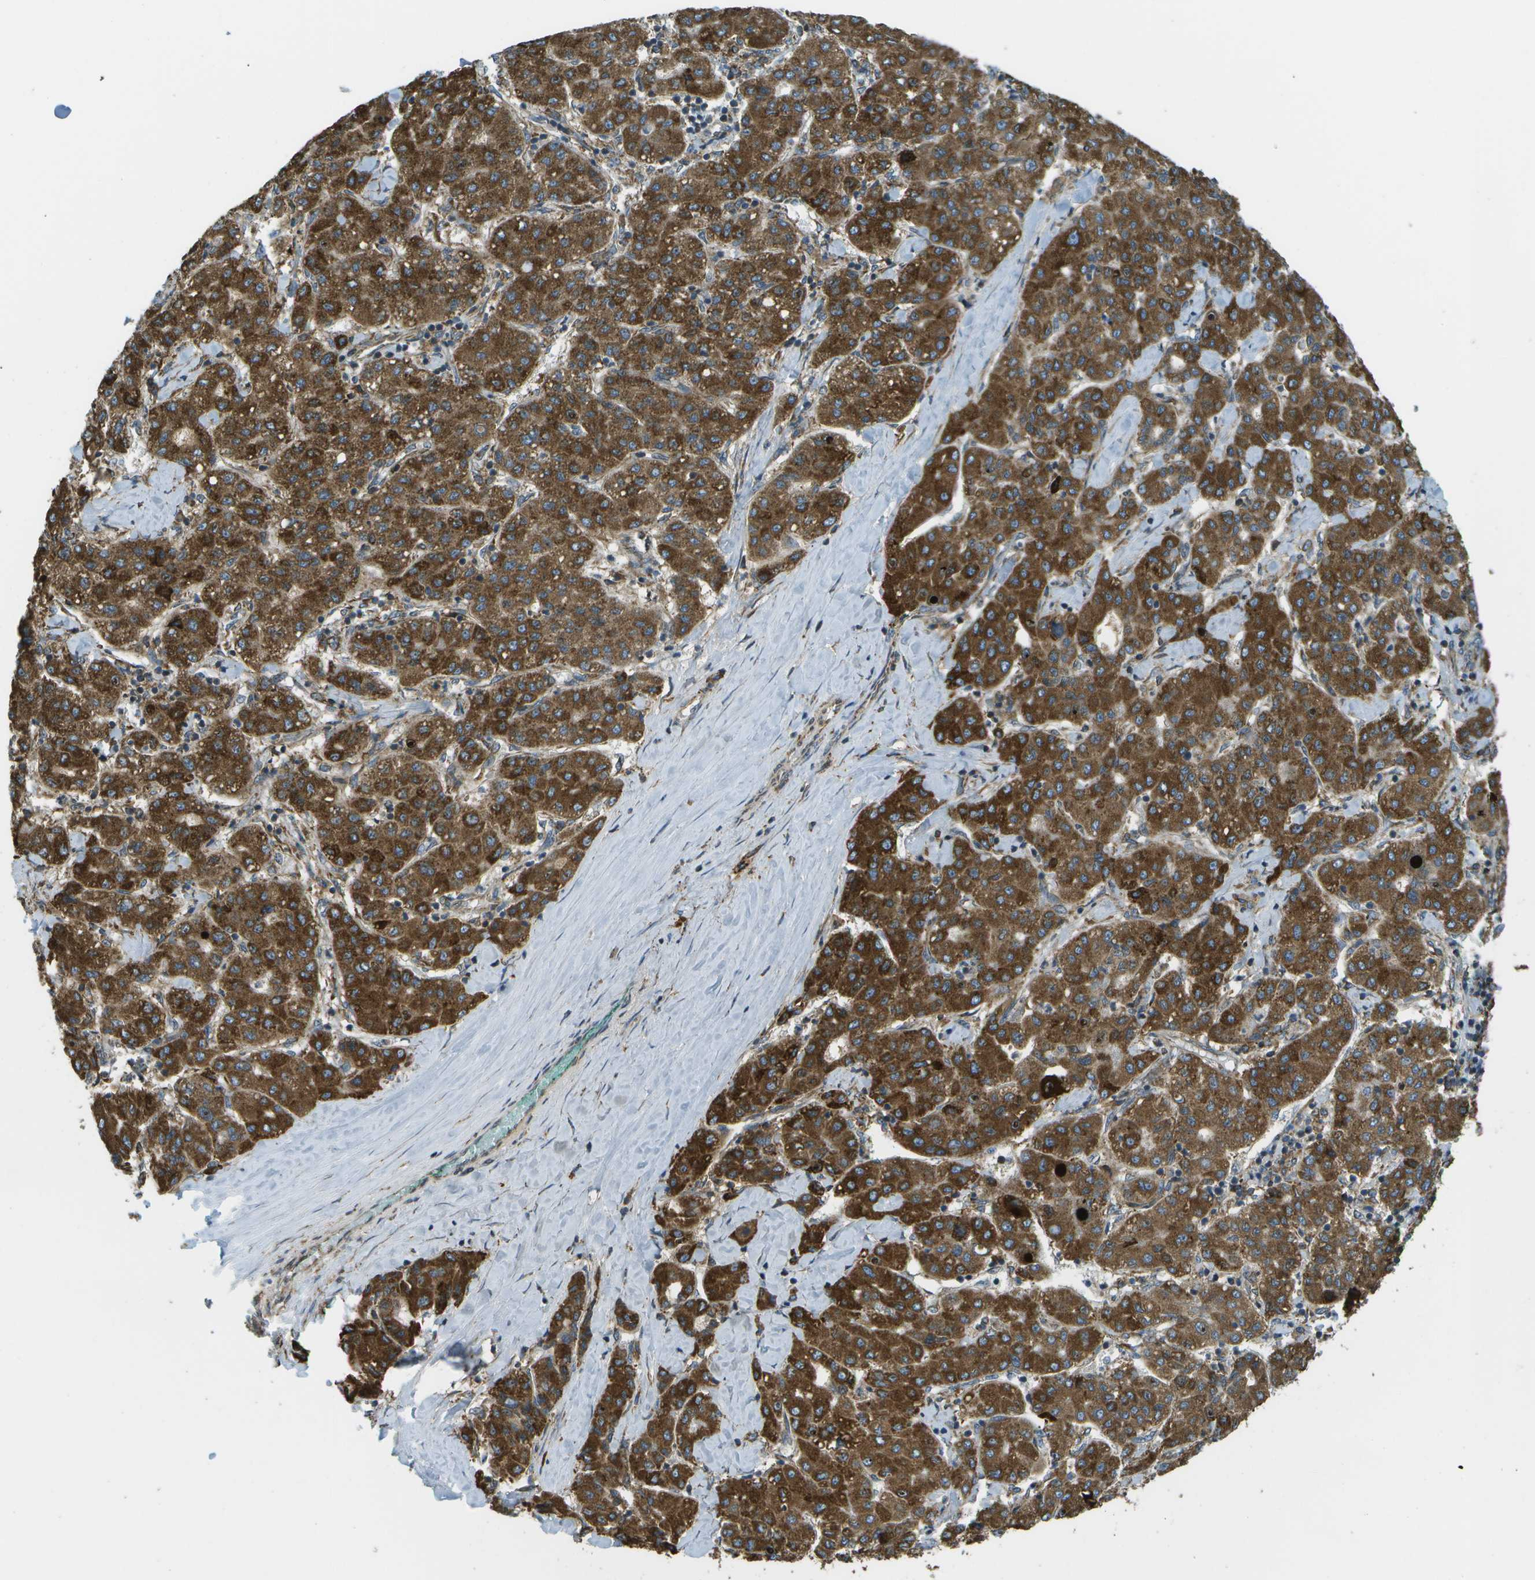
{"staining": {"intensity": "strong", "quantity": ">75%", "location": "cytoplasmic/membranous"}, "tissue": "liver cancer", "cell_type": "Tumor cells", "image_type": "cancer", "snomed": [{"axis": "morphology", "description": "Carcinoma, Hepatocellular, NOS"}, {"axis": "topography", "description": "Liver"}], "caption": "Immunohistochemical staining of liver hepatocellular carcinoma reveals high levels of strong cytoplasmic/membranous protein positivity in approximately >75% of tumor cells.", "gene": "USP30", "patient": {"sex": "male", "age": 65}}